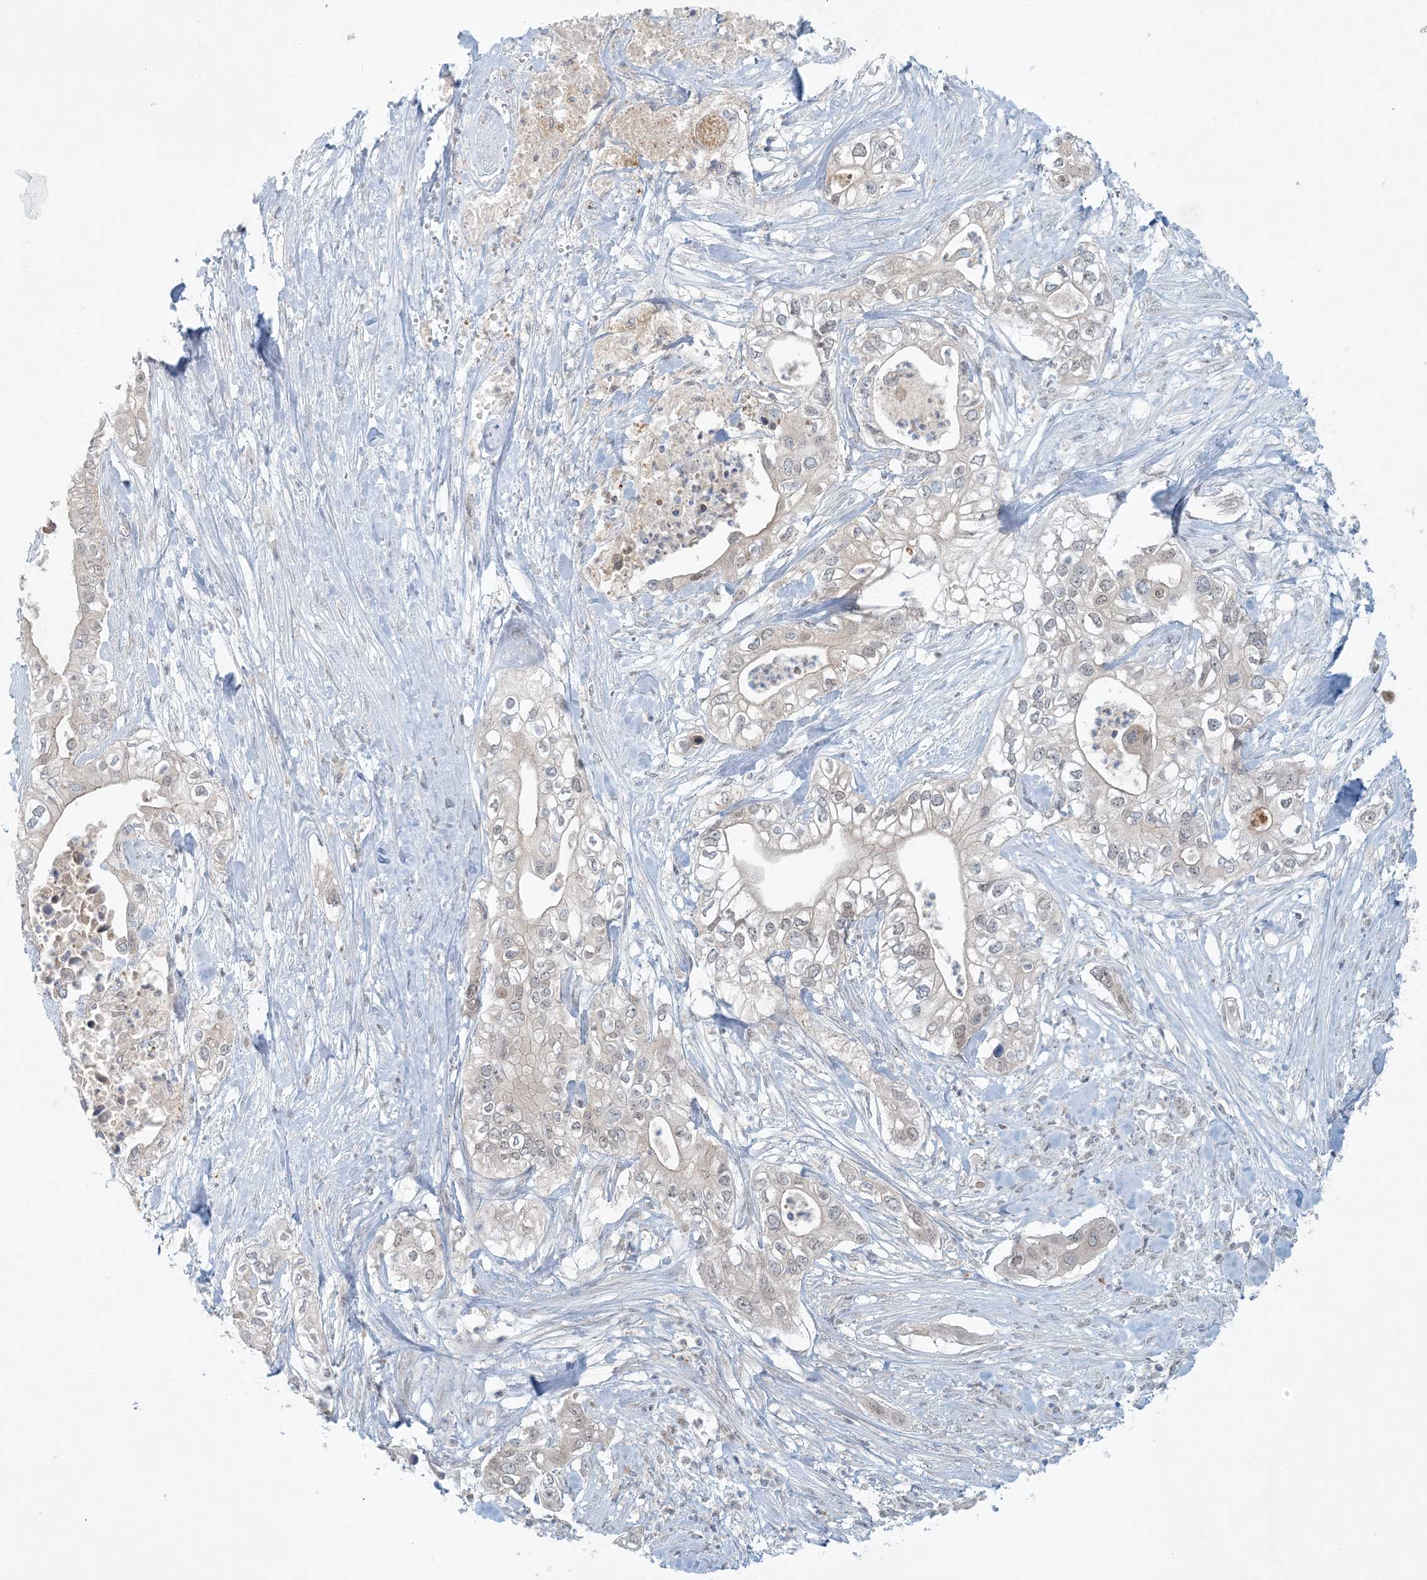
{"staining": {"intensity": "weak", "quantity": "25%-75%", "location": "cytoplasmic/membranous,nuclear"}, "tissue": "pancreatic cancer", "cell_type": "Tumor cells", "image_type": "cancer", "snomed": [{"axis": "morphology", "description": "Adenocarcinoma, NOS"}, {"axis": "topography", "description": "Pancreas"}], "caption": "Human pancreatic cancer (adenocarcinoma) stained with a protein marker shows weak staining in tumor cells.", "gene": "OBI1", "patient": {"sex": "female", "age": 78}}